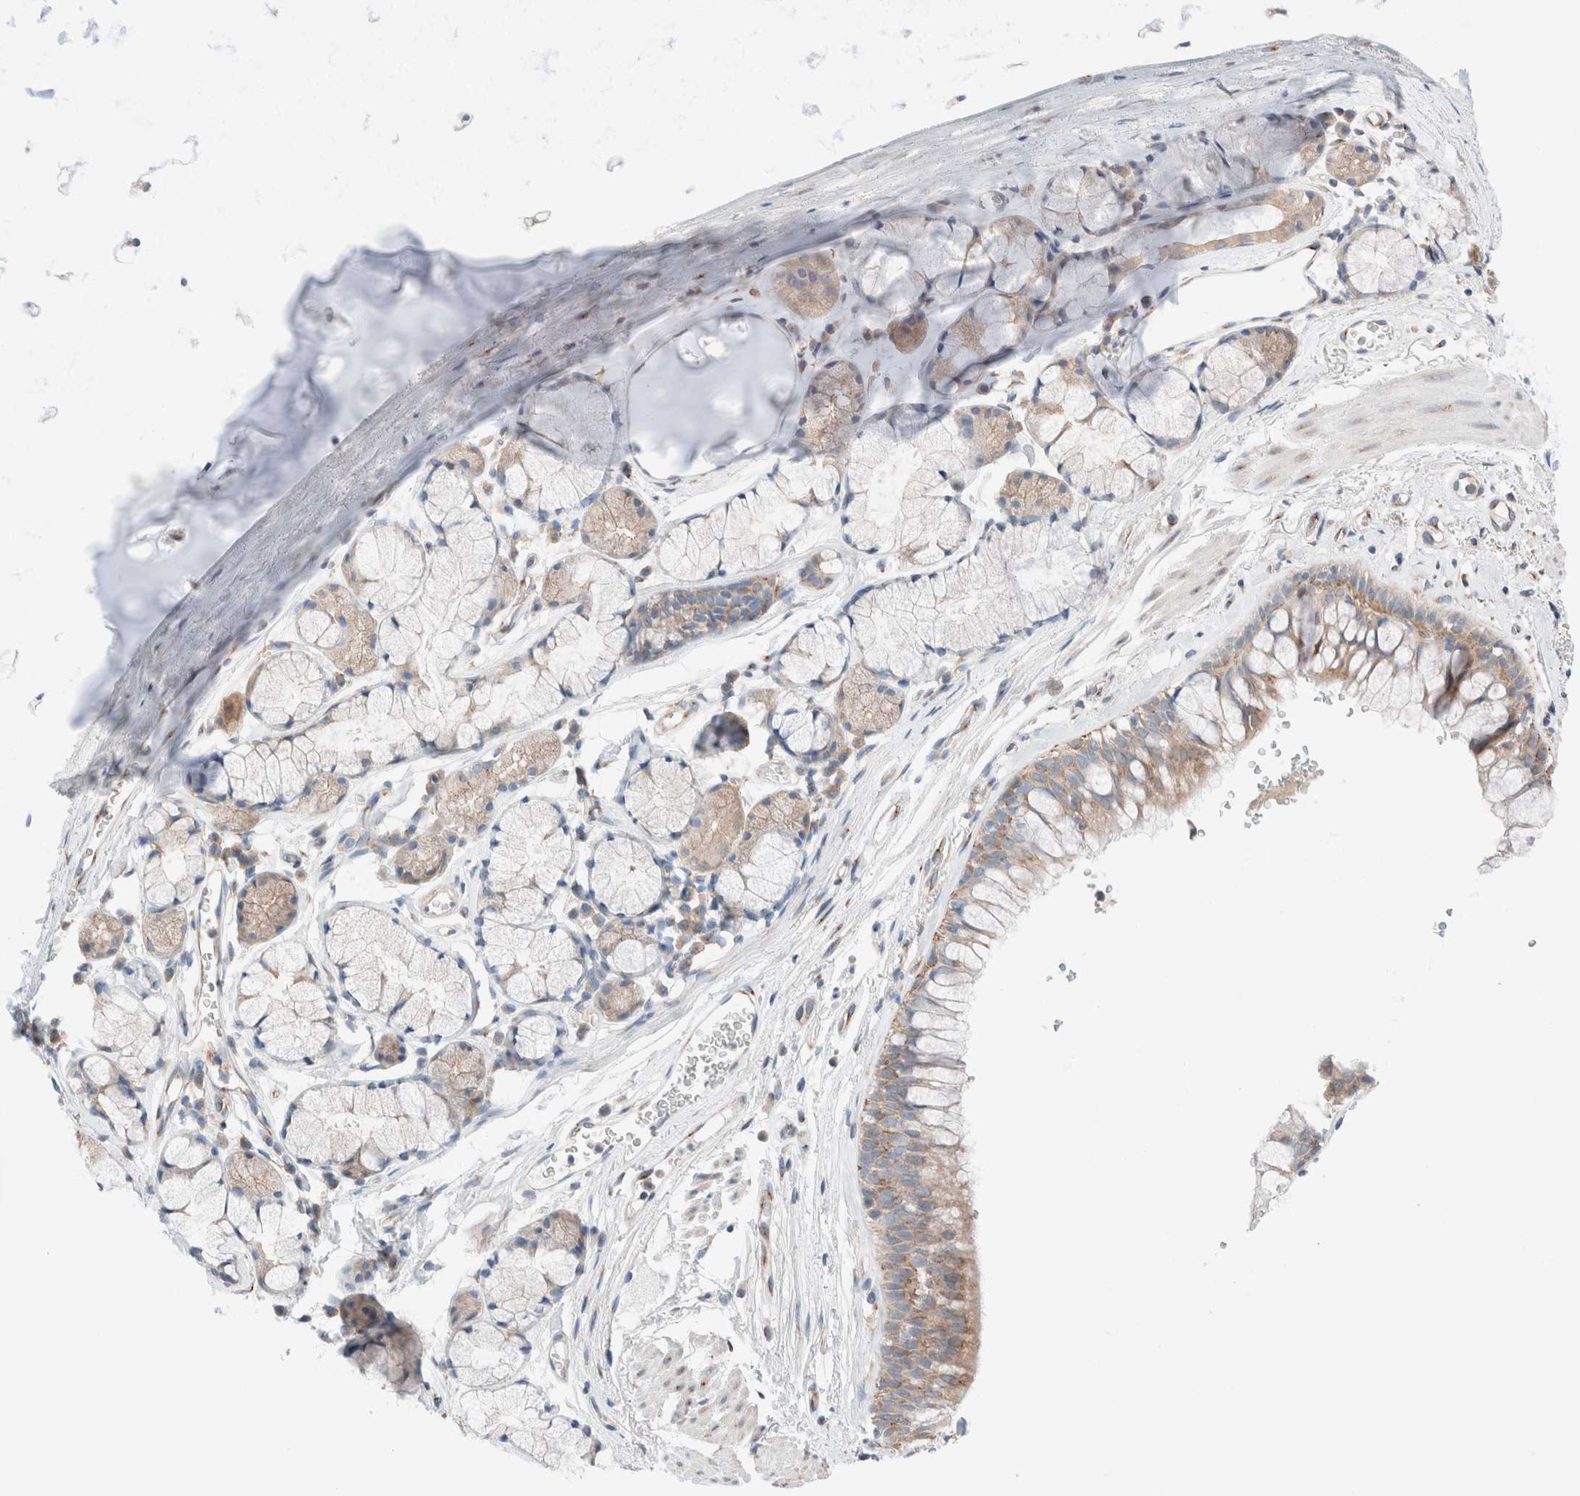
{"staining": {"intensity": "moderate", "quantity": ">75%", "location": "cytoplasmic/membranous"}, "tissue": "bronchus", "cell_type": "Respiratory epithelial cells", "image_type": "normal", "snomed": [{"axis": "morphology", "description": "Normal tissue, NOS"}, {"axis": "topography", "description": "Cartilage tissue"}, {"axis": "topography", "description": "Bronchus"}], "caption": "A brown stain shows moderate cytoplasmic/membranous expression of a protein in respiratory epithelial cells of normal human bronchus.", "gene": "CASC3", "patient": {"sex": "female", "age": 53}}